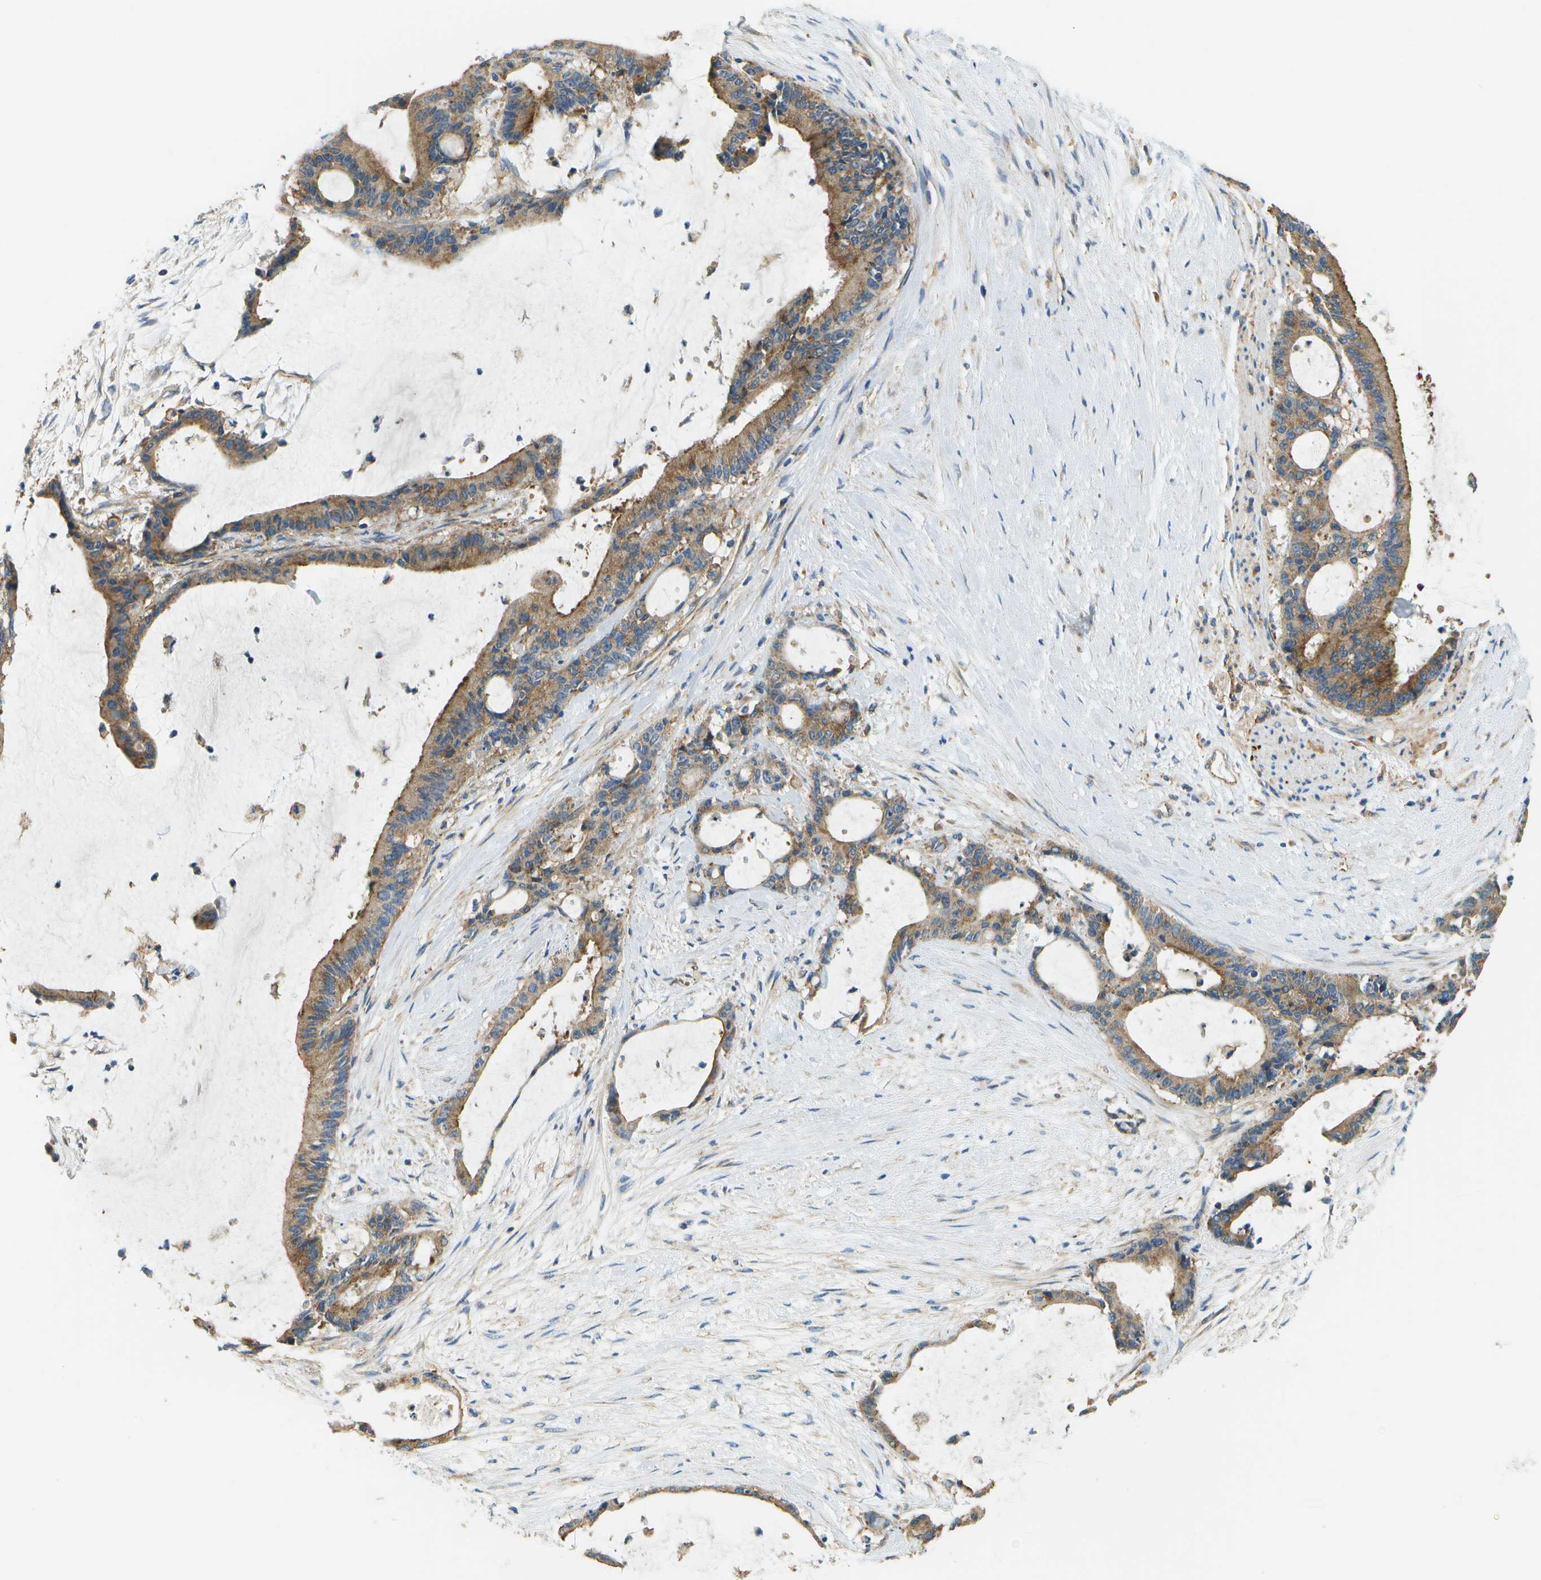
{"staining": {"intensity": "moderate", "quantity": ">75%", "location": "cytoplasmic/membranous"}, "tissue": "liver cancer", "cell_type": "Tumor cells", "image_type": "cancer", "snomed": [{"axis": "morphology", "description": "Cholangiocarcinoma"}, {"axis": "topography", "description": "Liver"}], "caption": "A high-resolution micrograph shows IHC staining of liver cancer, which exhibits moderate cytoplasmic/membranous expression in about >75% of tumor cells. (DAB IHC, brown staining for protein, blue staining for nuclei).", "gene": "CLTC", "patient": {"sex": "female", "age": 73}}